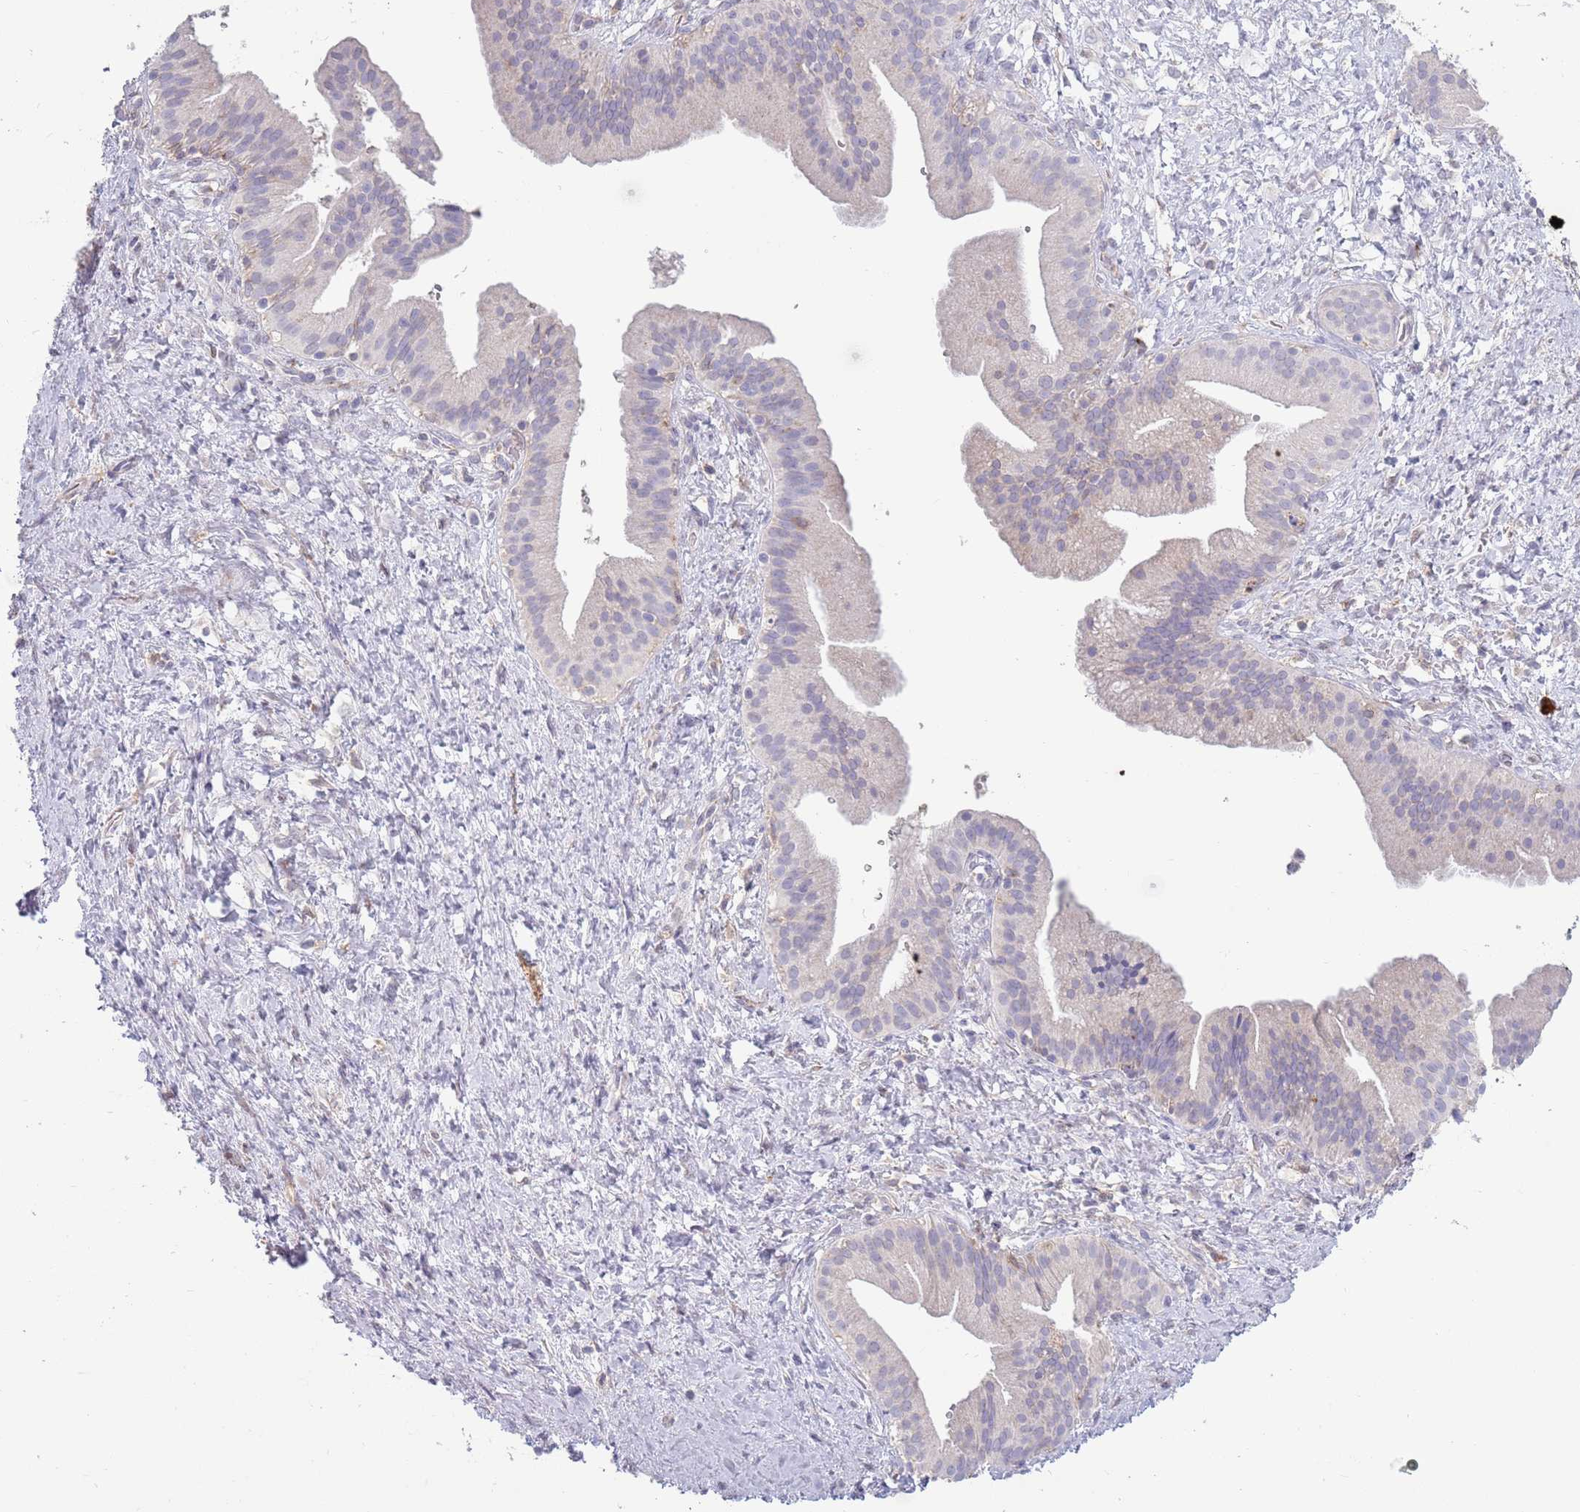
{"staining": {"intensity": "negative", "quantity": "none", "location": "none"}, "tissue": "pancreatic cancer", "cell_type": "Tumor cells", "image_type": "cancer", "snomed": [{"axis": "morphology", "description": "Adenocarcinoma, NOS"}, {"axis": "topography", "description": "Pancreas"}], "caption": "A micrograph of human pancreatic cancer is negative for staining in tumor cells.", "gene": "ACSBG1", "patient": {"sex": "male", "age": 68}}